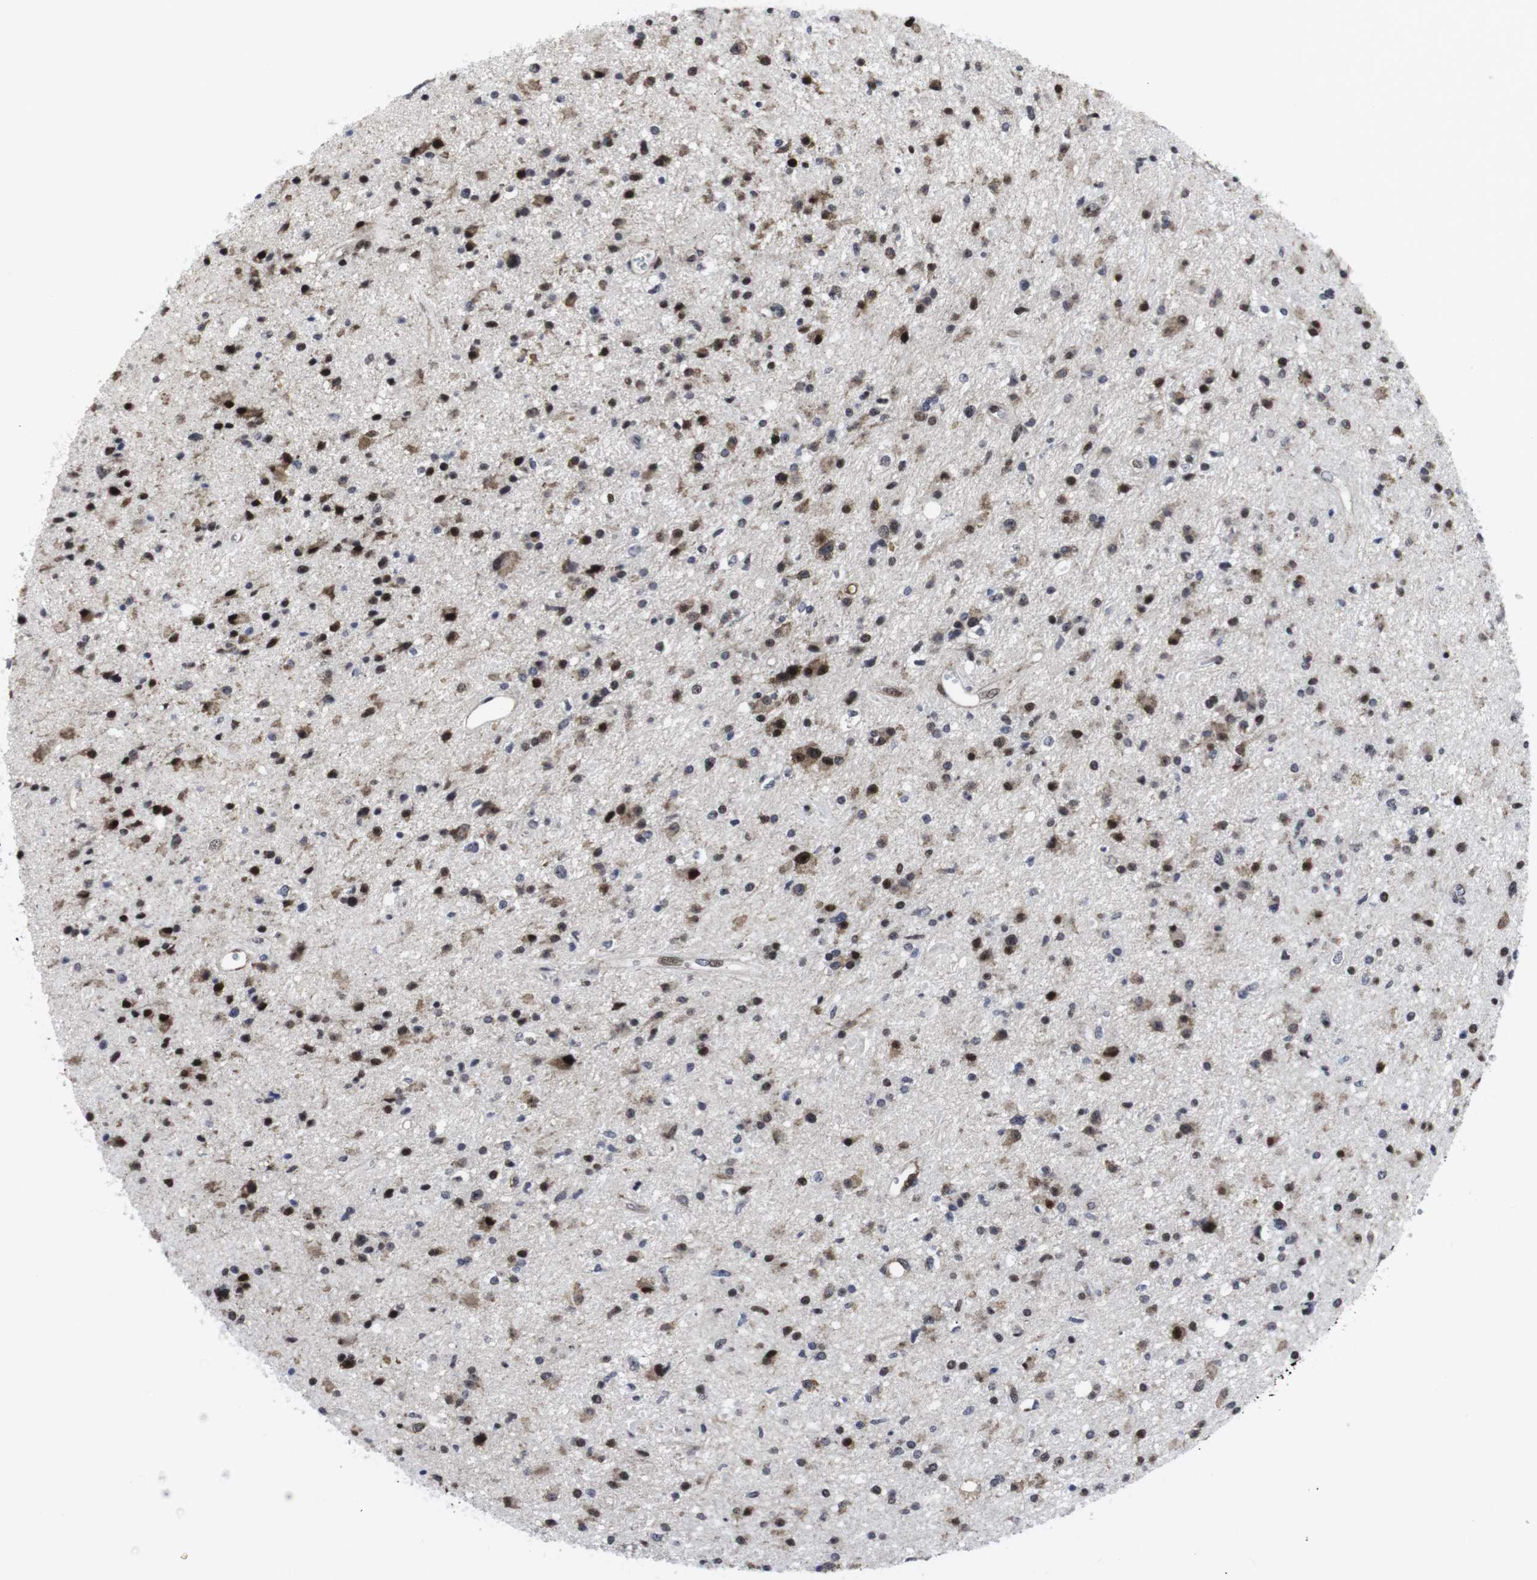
{"staining": {"intensity": "strong", "quantity": "25%-75%", "location": "nuclear"}, "tissue": "glioma", "cell_type": "Tumor cells", "image_type": "cancer", "snomed": [{"axis": "morphology", "description": "Glioma, malignant, High grade"}, {"axis": "topography", "description": "Brain"}], "caption": "Human malignant high-grade glioma stained with a protein marker exhibits strong staining in tumor cells.", "gene": "MLH1", "patient": {"sex": "male", "age": 33}}